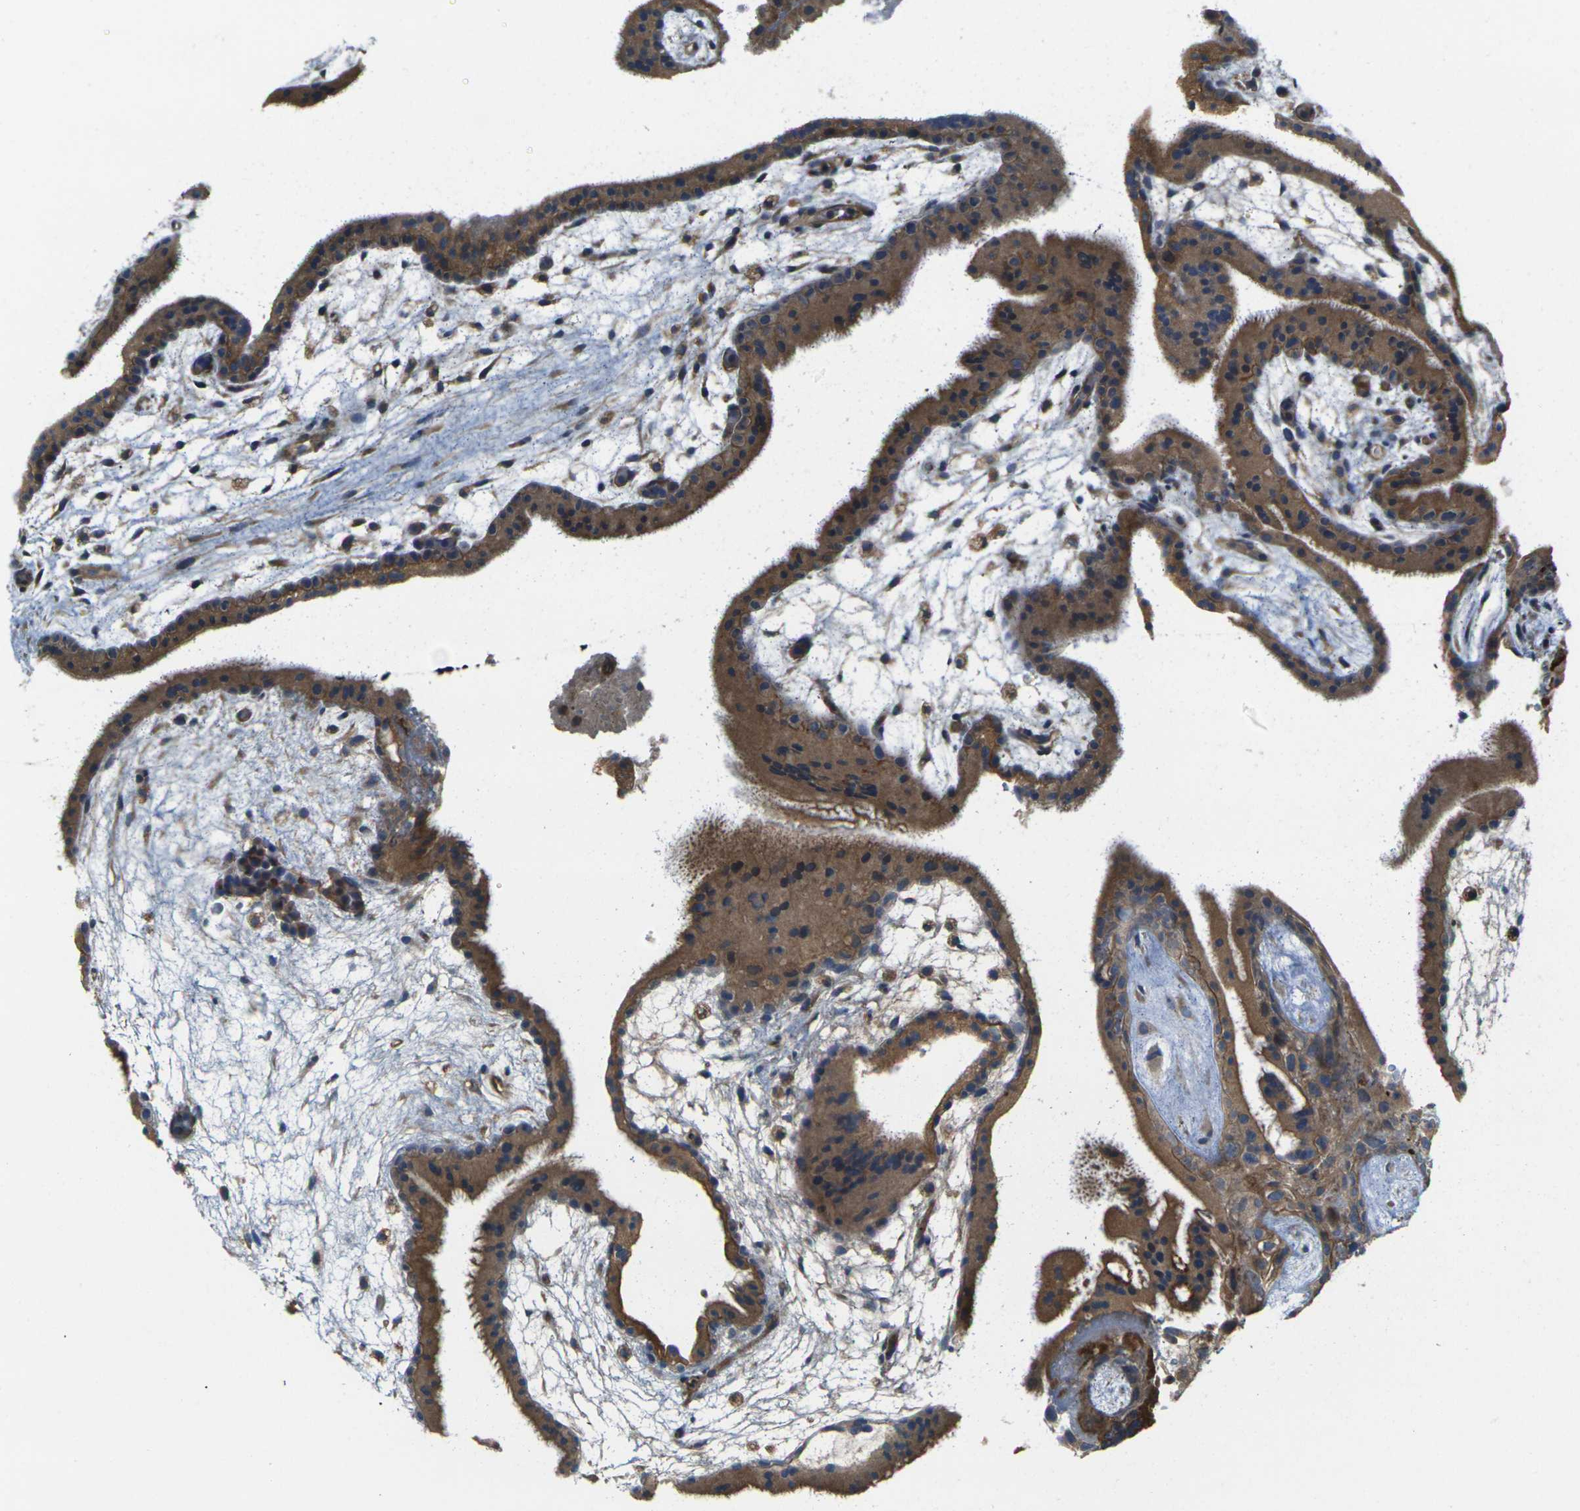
{"staining": {"intensity": "strong", "quantity": ">75%", "location": "cytoplasmic/membranous"}, "tissue": "placenta", "cell_type": "Trophoblastic cells", "image_type": "normal", "snomed": [{"axis": "morphology", "description": "Normal tissue, NOS"}, {"axis": "topography", "description": "Placenta"}], "caption": "Benign placenta exhibits strong cytoplasmic/membranous staining in about >75% of trophoblastic cells, visualized by immunohistochemistry. The protein is stained brown, and the nuclei are stained in blue (DAB (3,3'-diaminobenzidine) IHC with brightfield microscopy, high magnification).", "gene": "FZD1", "patient": {"sex": "female", "age": 19}}